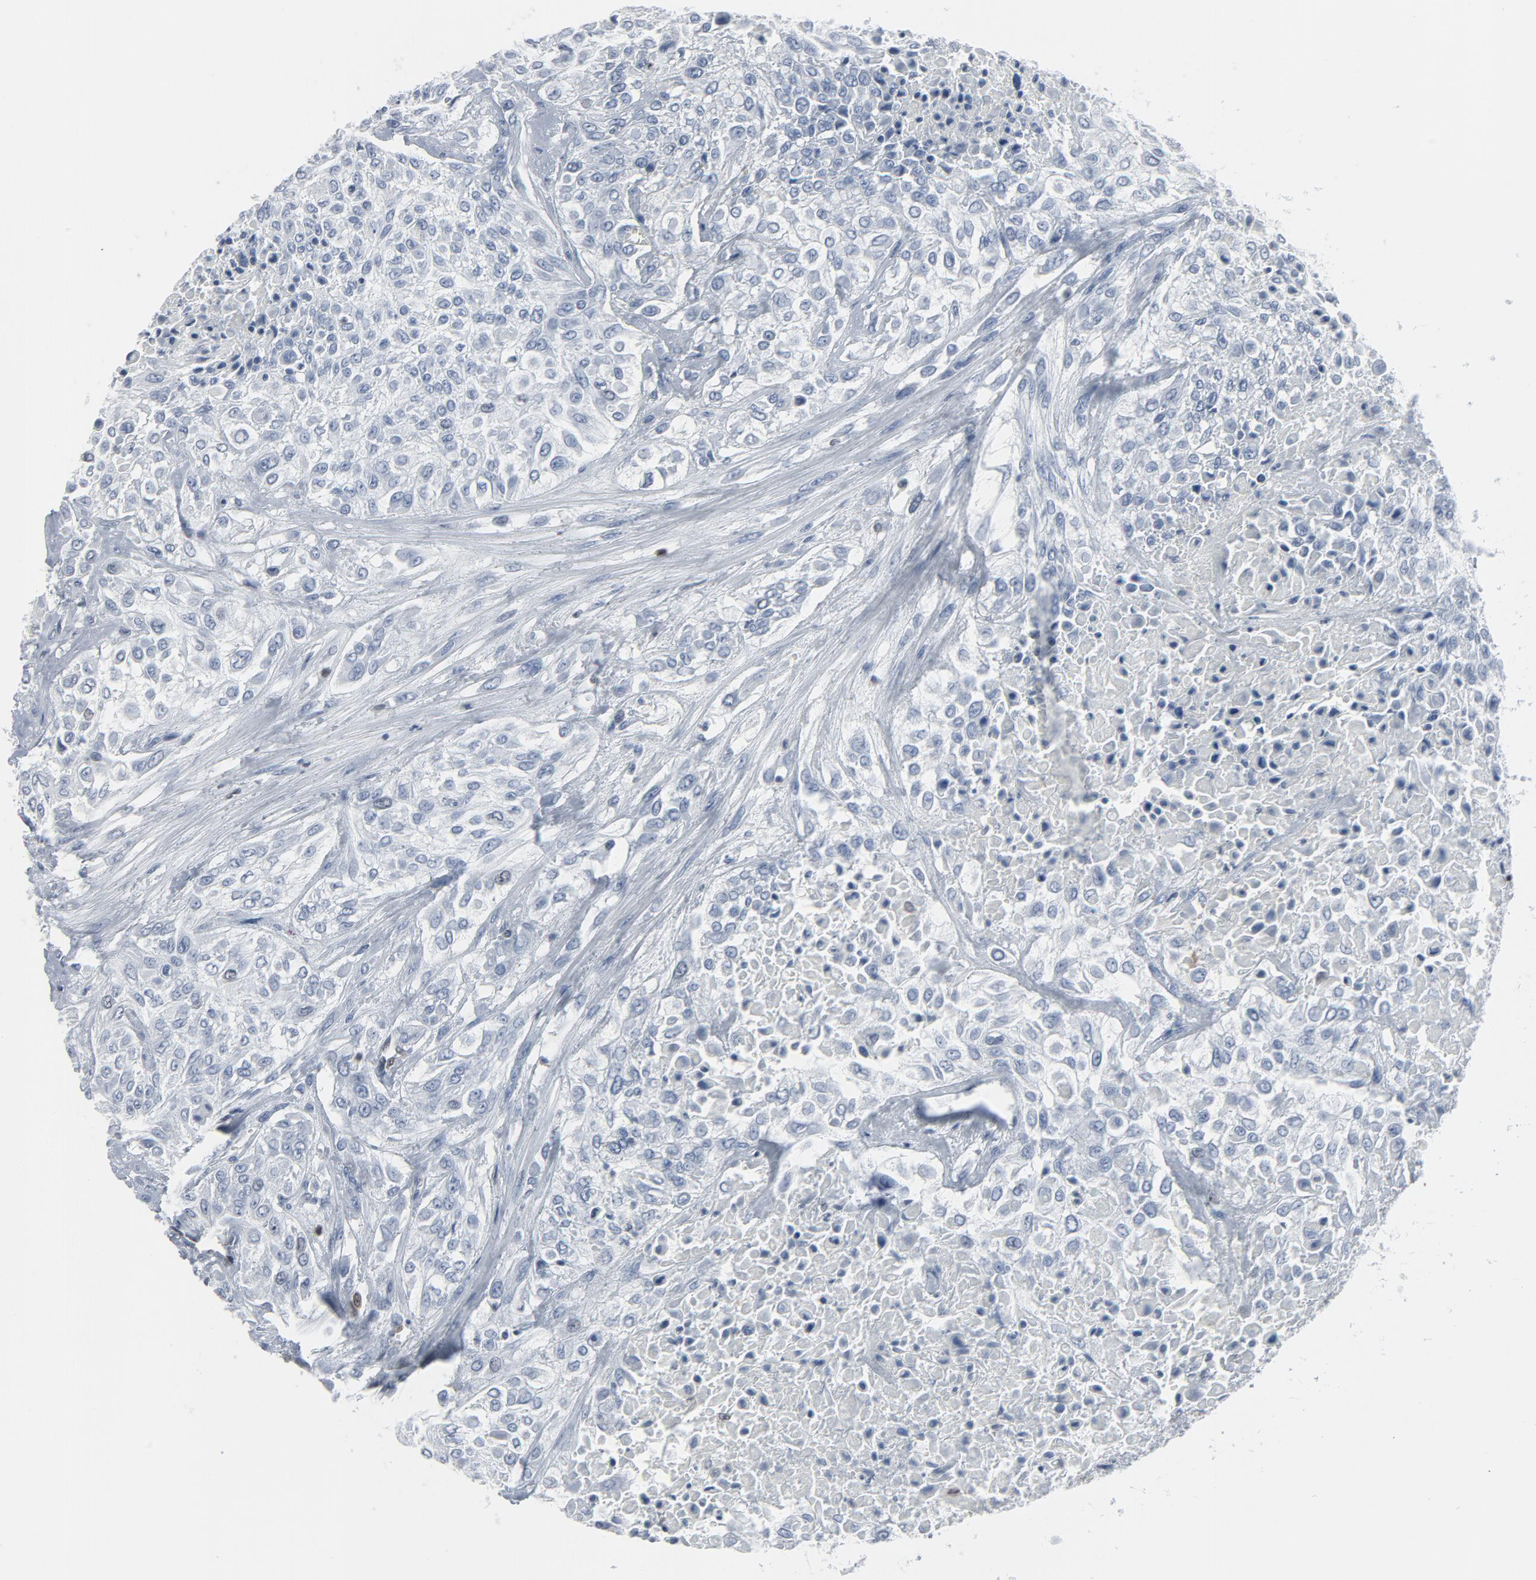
{"staining": {"intensity": "negative", "quantity": "none", "location": "none"}, "tissue": "urothelial cancer", "cell_type": "Tumor cells", "image_type": "cancer", "snomed": [{"axis": "morphology", "description": "Urothelial carcinoma, High grade"}, {"axis": "topography", "description": "Urinary bladder"}], "caption": "Immunohistochemical staining of urothelial cancer demonstrates no significant staining in tumor cells.", "gene": "STAT5A", "patient": {"sex": "male", "age": 57}}